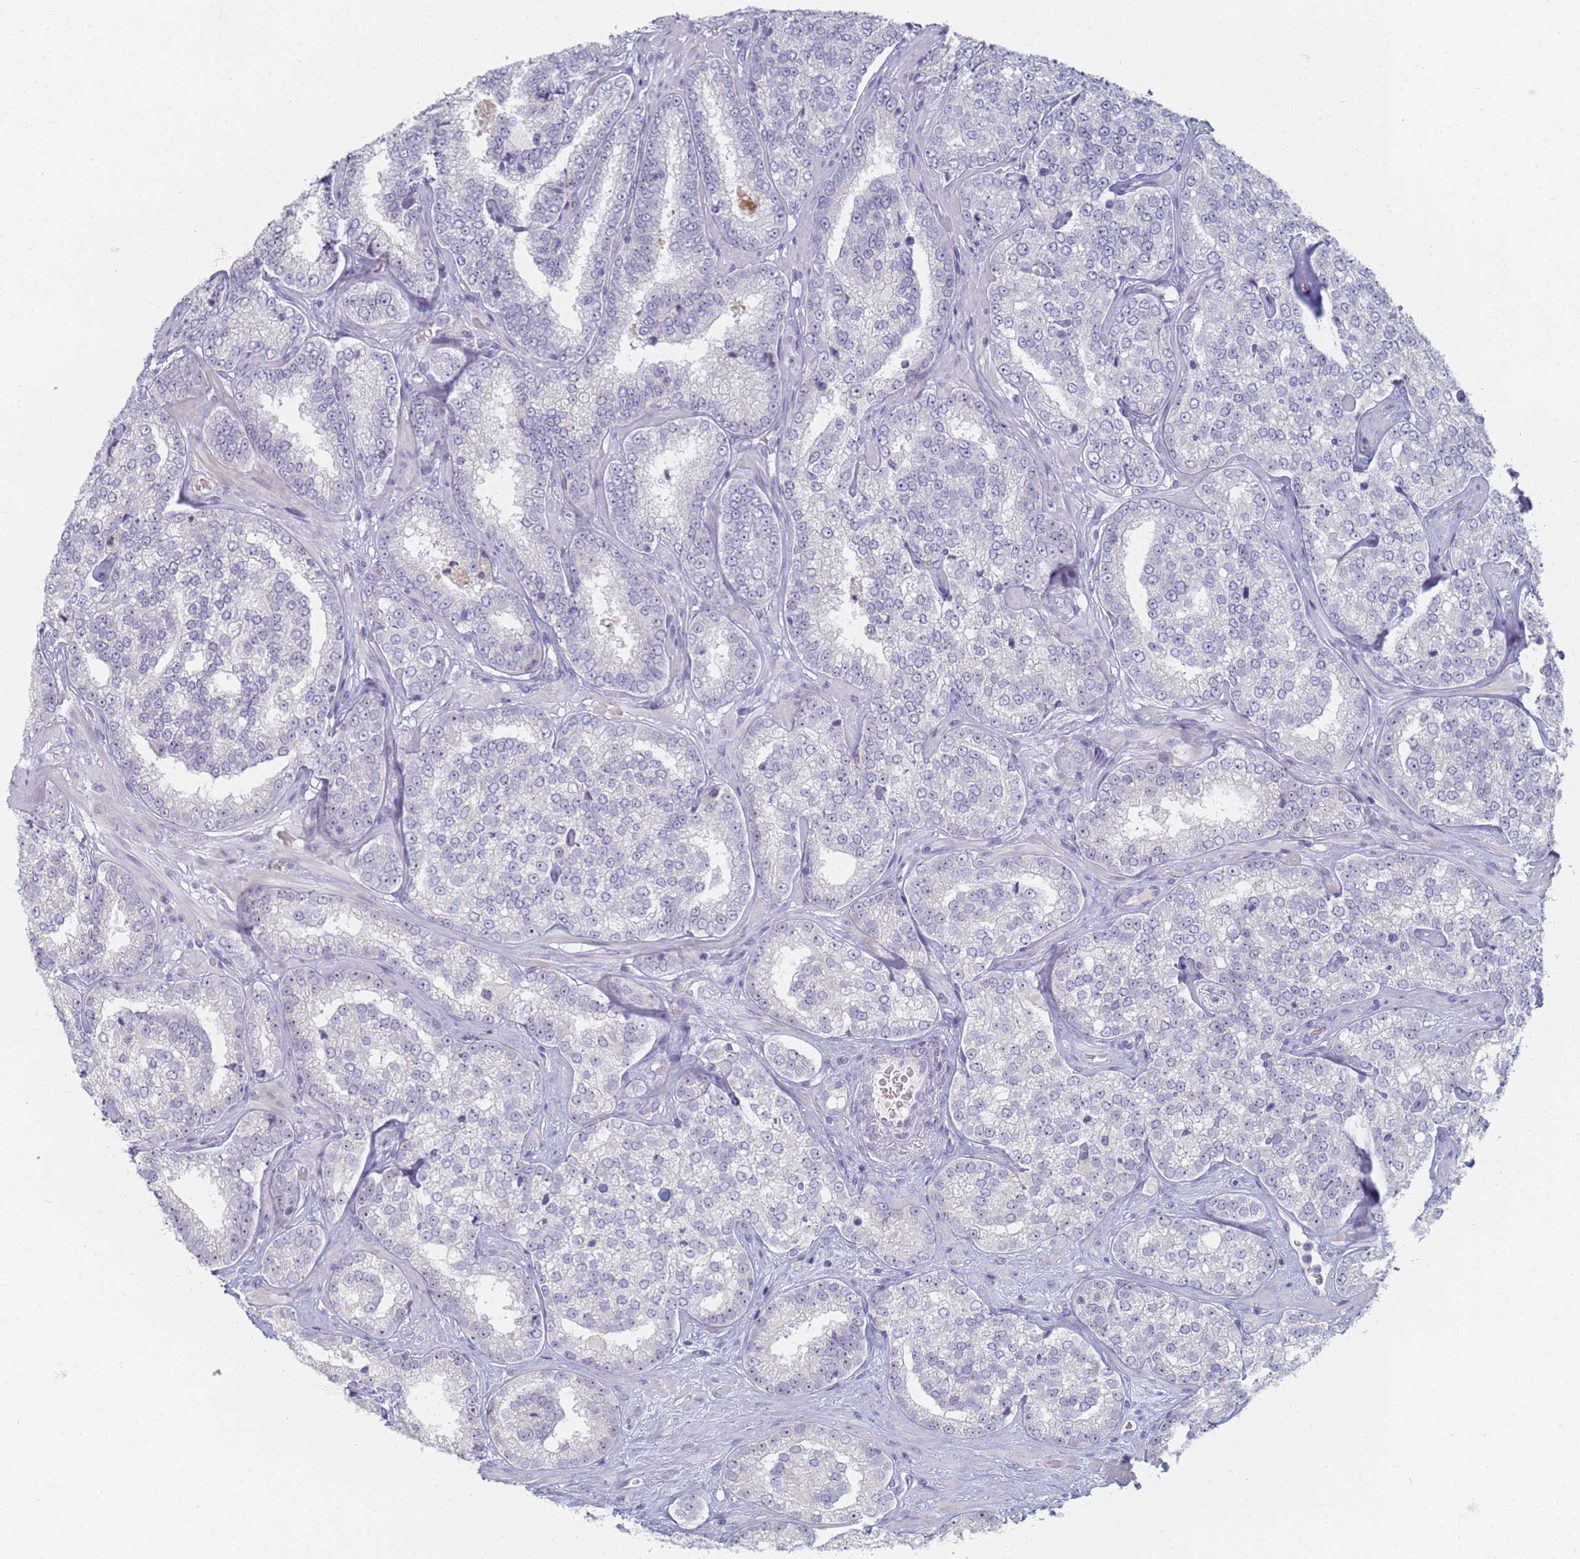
{"staining": {"intensity": "negative", "quantity": "none", "location": "none"}, "tissue": "prostate cancer", "cell_type": "Tumor cells", "image_type": "cancer", "snomed": [{"axis": "morphology", "description": "Normal tissue, NOS"}, {"axis": "morphology", "description": "Adenocarcinoma, High grade"}, {"axis": "topography", "description": "Prostate"}], "caption": "An immunohistochemistry image of prostate cancer is shown. There is no staining in tumor cells of prostate cancer. The staining is performed using DAB brown chromogen with nuclei counter-stained in using hematoxylin.", "gene": "SLC38A9", "patient": {"sex": "male", "age": 83}}